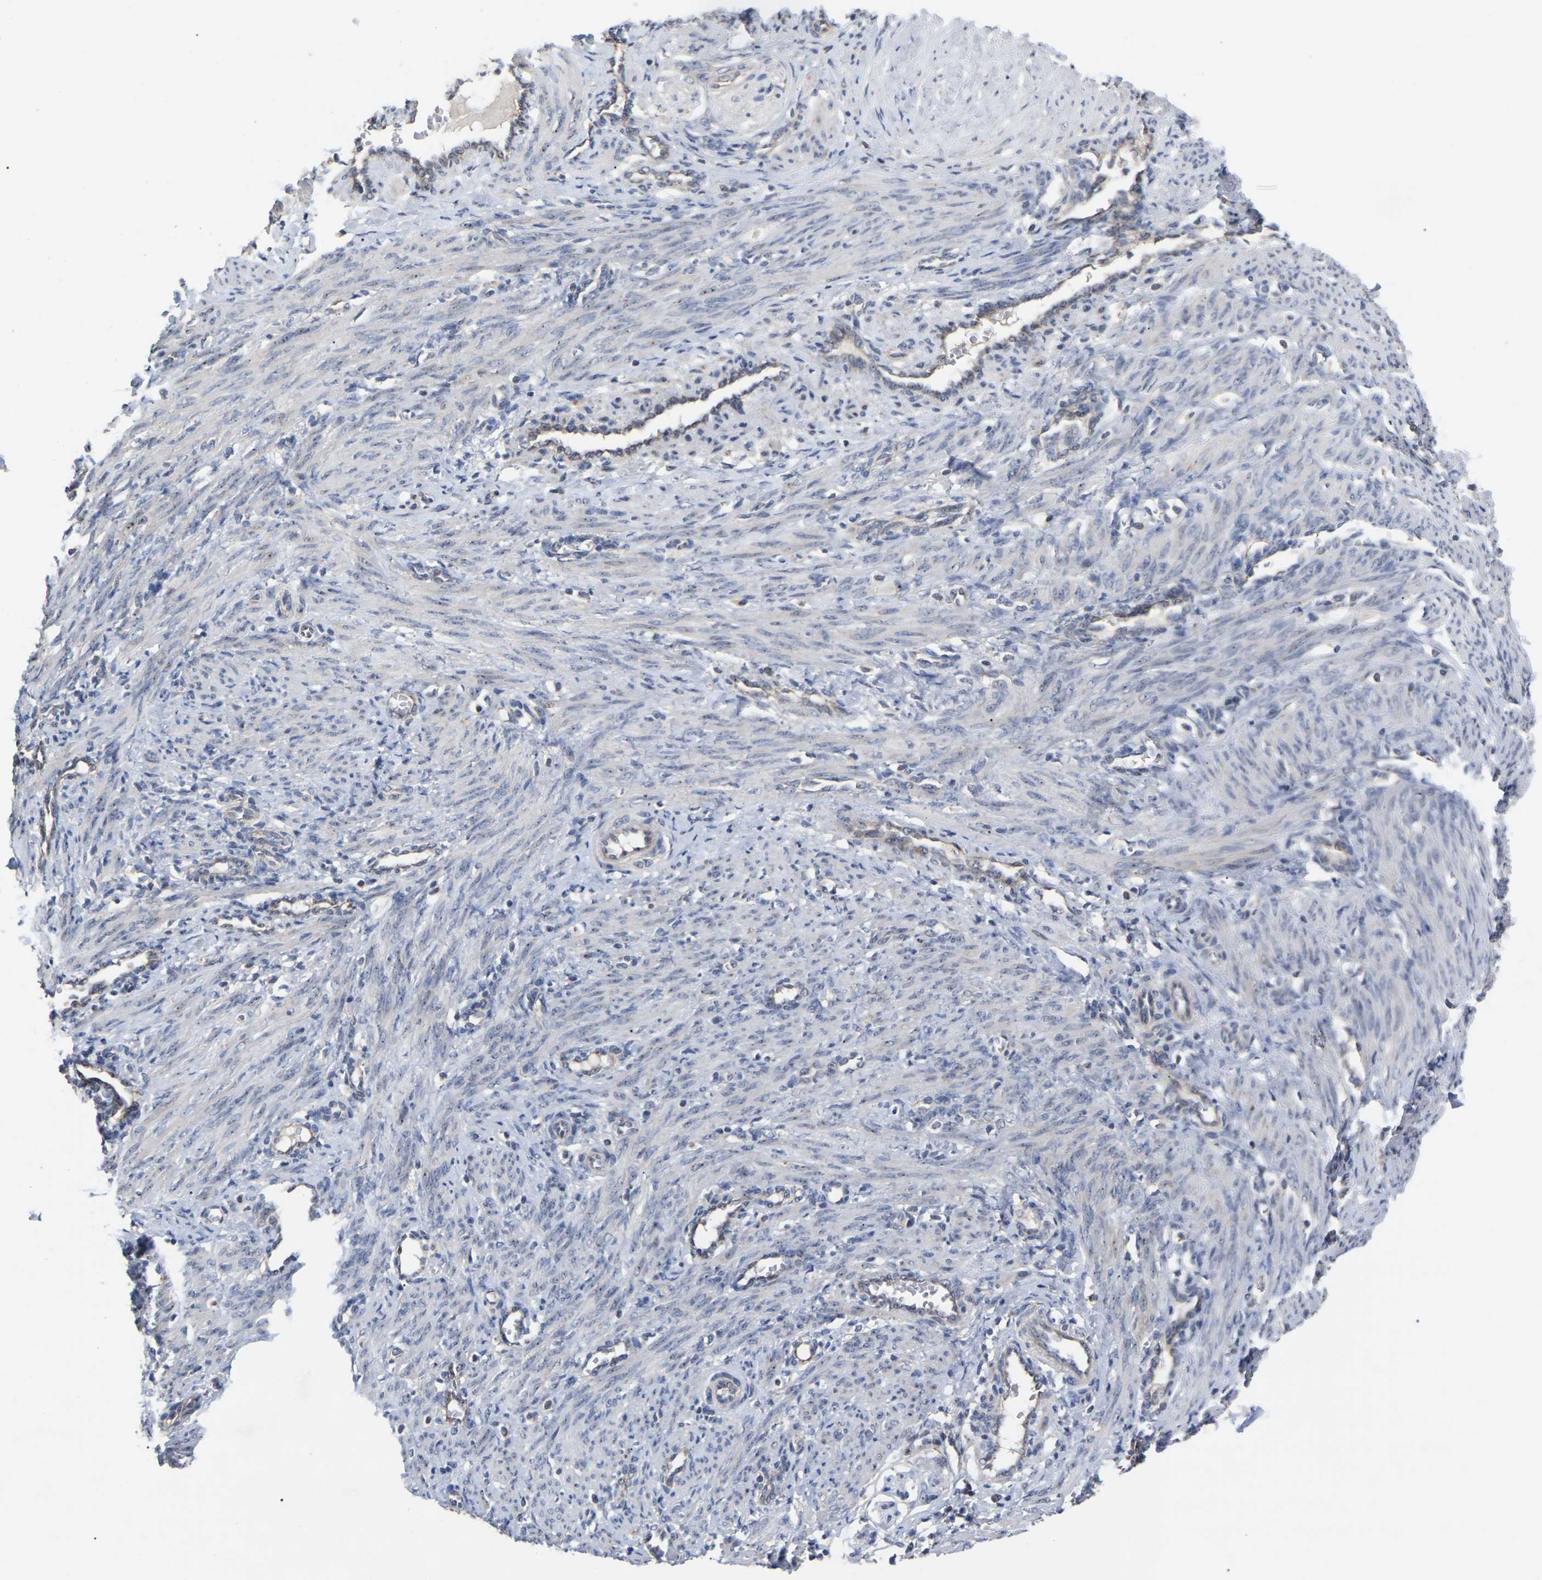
{"staining": {"intensity": "negative", "quantity": "none", "location": "none"}, "tissue": "smooth muscle", "cell_type": "Smooth muscle cells", "image_type": "normal", "snomed": [{"axis": "morphology", "description": "Normal tissue, NOS"}, {"axis": "topography", "description": "Endometrium"}], "caption": "Immunohistochemistry (IHC) micrograph of benign smooth muscle stained for a protein (brown), which shows no staining in smooth muscle cells.", "gene": "NOP53", "patient": {"sex": "female", "age": 33}}